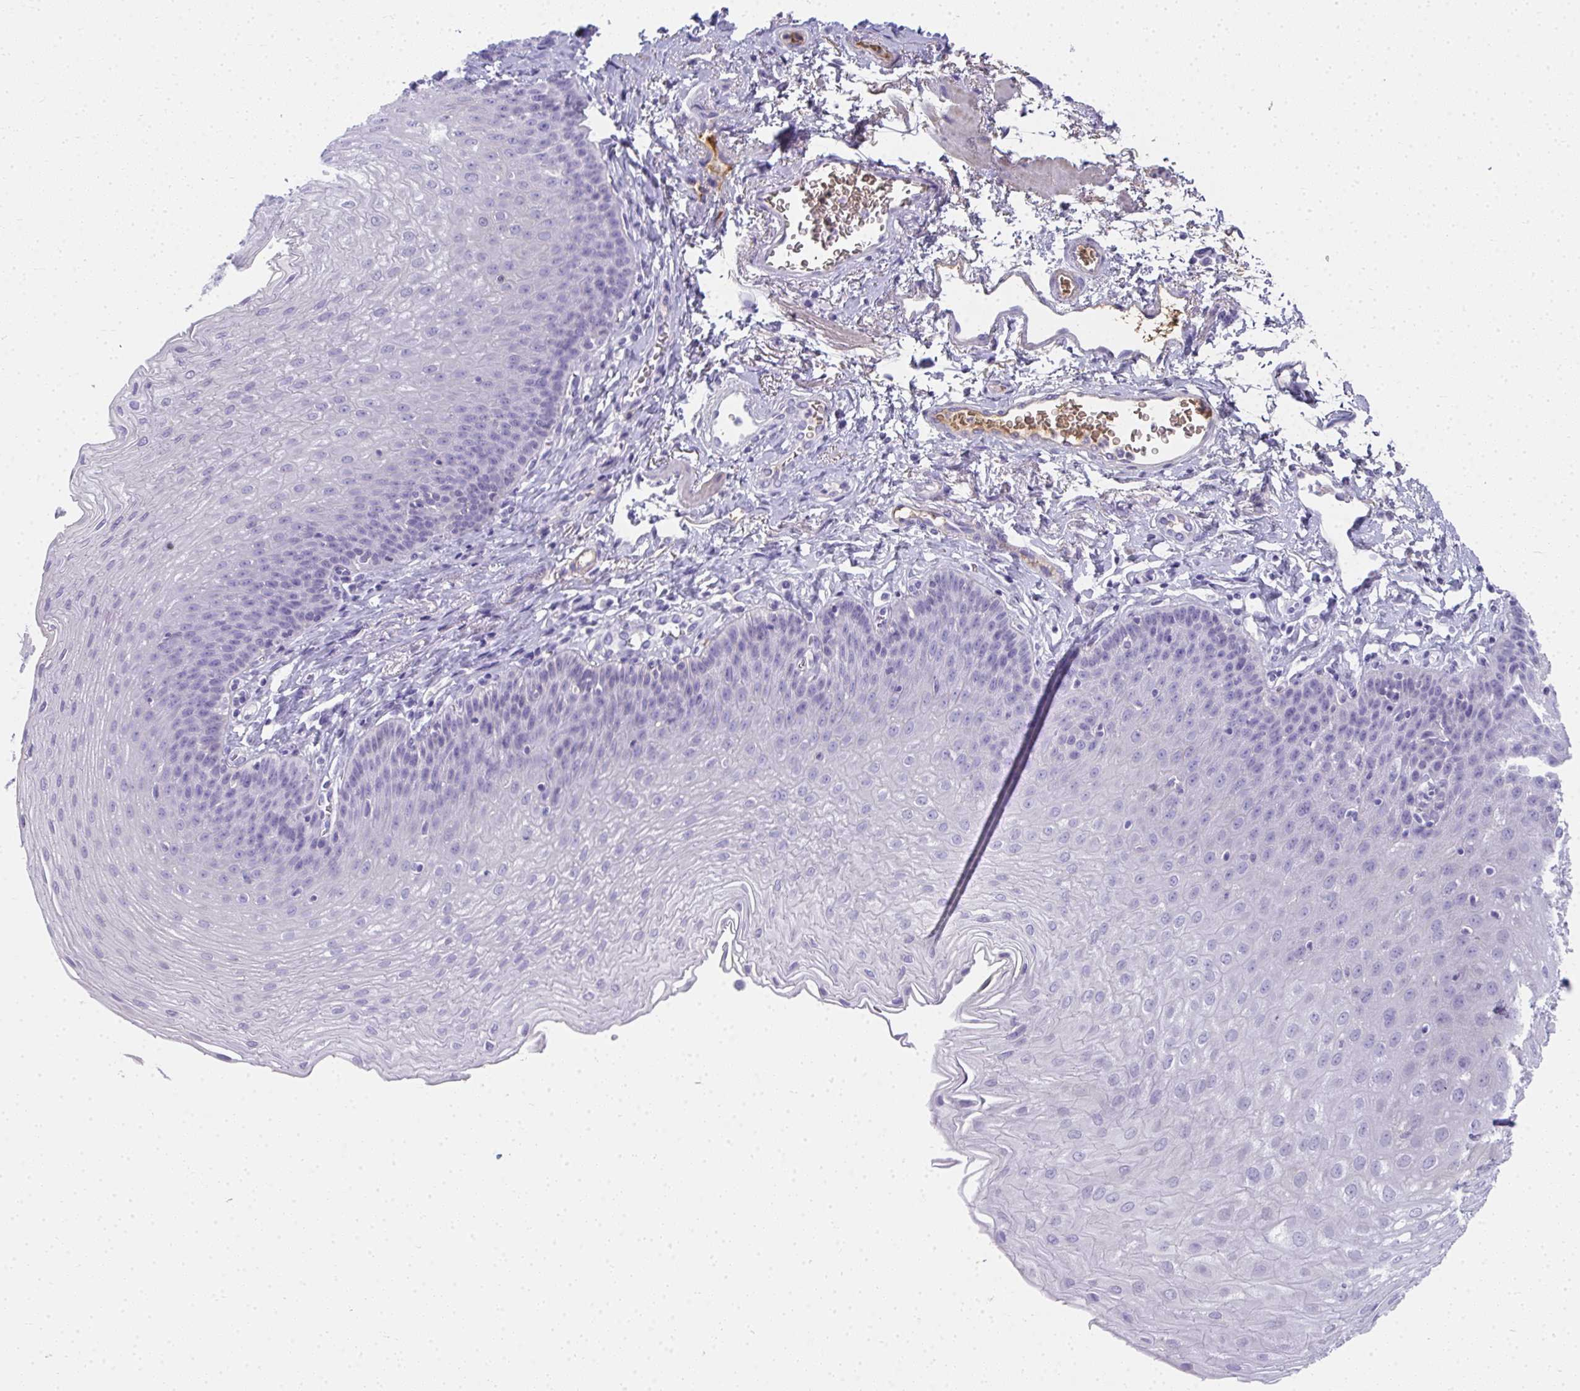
{"staining": {"intensity": "negative", "quantity": "none", "location": "none"}, "tissue": "esophagus", "cell_type": "Squamous epithelial cells", "image_type": "normal", "snomed": [{"axis": "morphology", "description": "Normal tissue, NOS"}, {"axis": "topography", "description": "Esophagus"}], "caption": "Immunohistochemistry (IHC) photomicrograph of normal esophagus: human esophagus stained with DAB demonstrates no significant protein positivity in squamous epithelial cells. (Immunohistochemistry, brightfield microscopy, high magnification).", "gene": "ZSWIM3", "patient": {"sex": "female", "age": 81}}